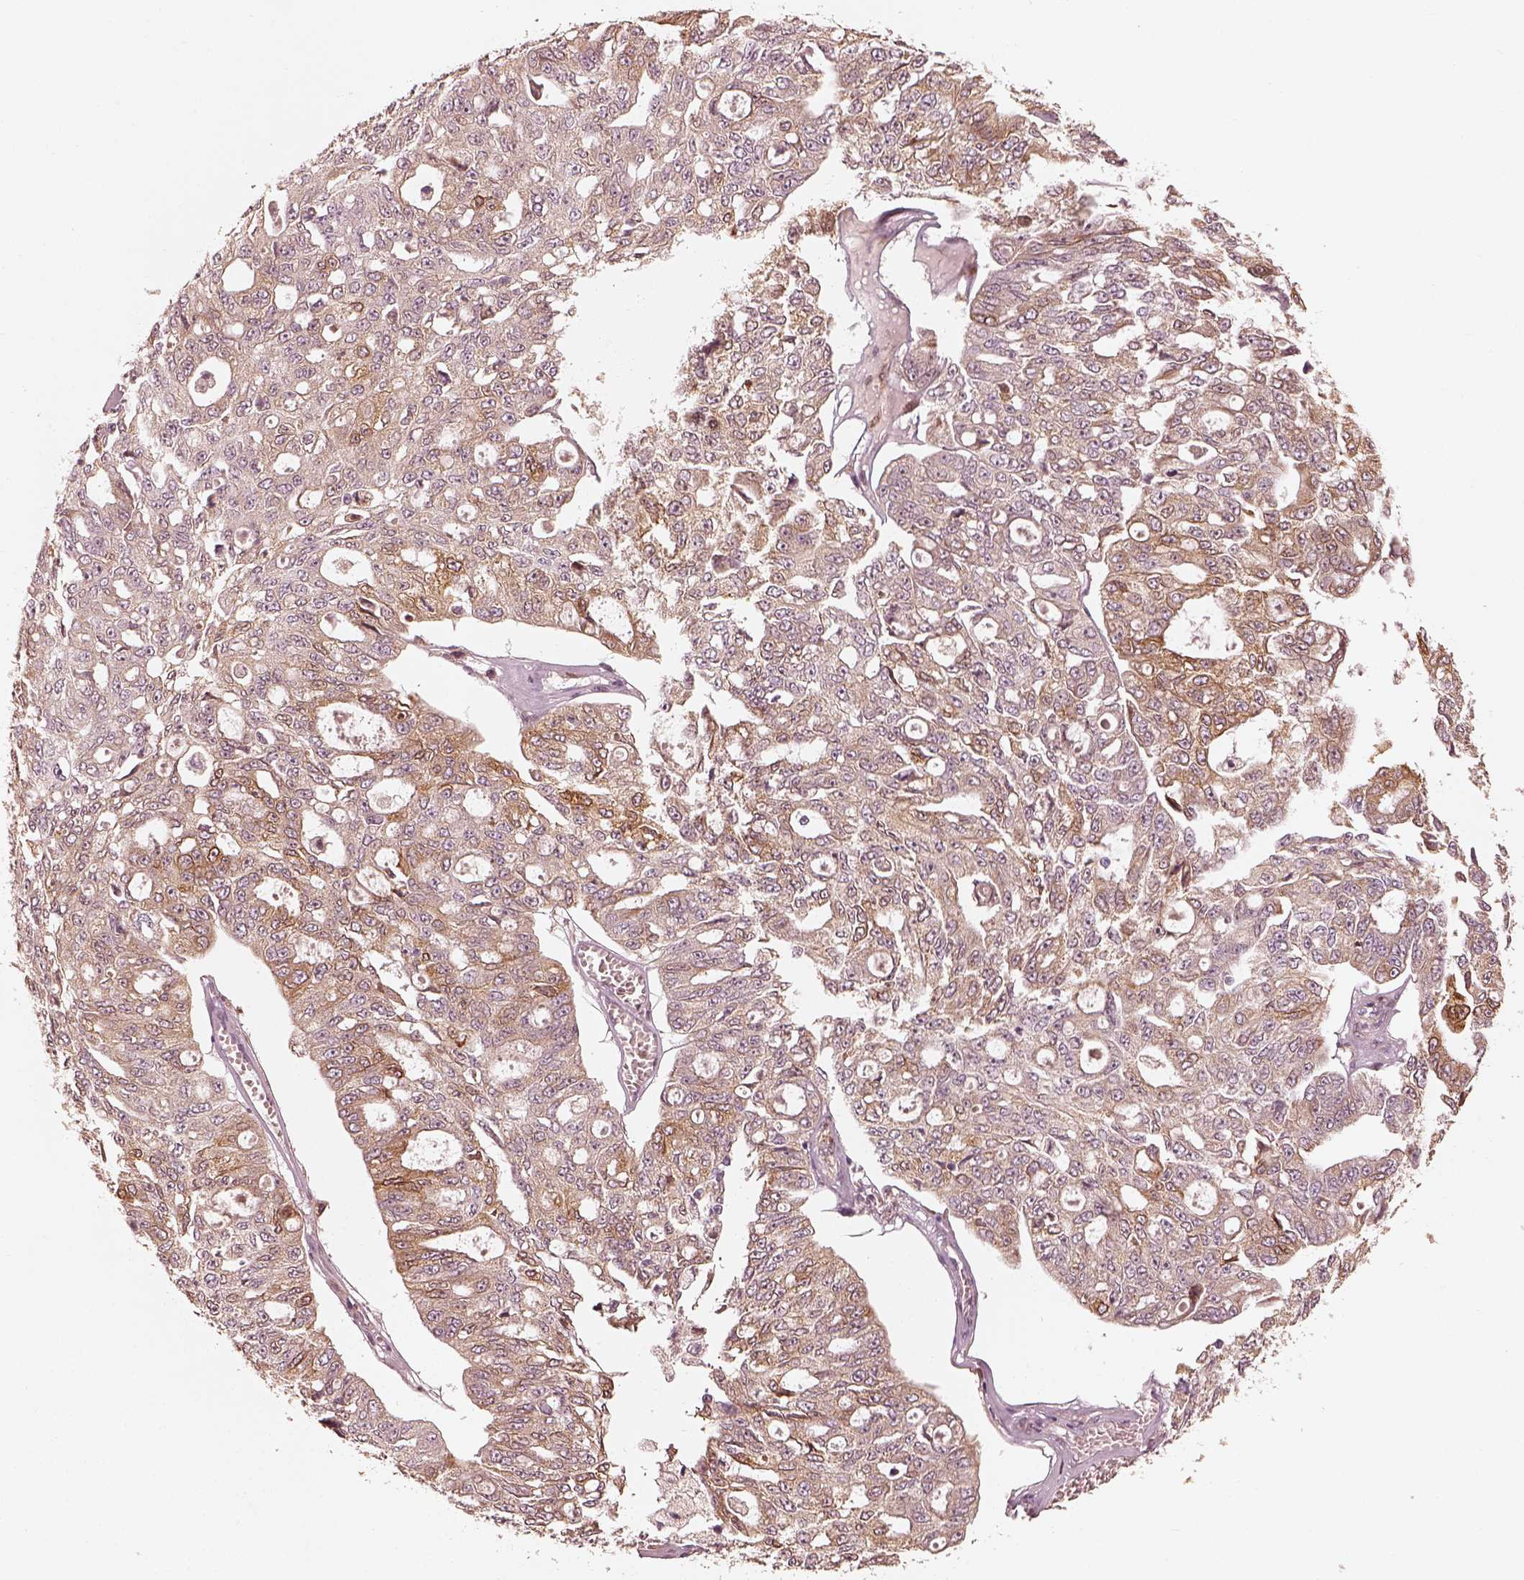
{"staining": {"intensity": "moderate", "quantity": ">75%", "location": "cytoplasmic/membranous"}, "tissue": "ovarian cancer", "cell_type": "Tumor cells", "image_type": "cancer", "snomed": [{"axis": "morphology", "description": "Carcinoma, endometroid"}, {"axis": "topography", "description": "Ovary"}], "caption": "Immunohistochemistry (IHC) histopathology image of neoplastic tissue: ovarian endometroid carcinoma stained using immunohistochemistry (IHC) demonstrates medium levels of moderate protein expression localized specifically in the cytoplasmic/membranous of tumor cells, appearing as a cytoplasmic/membranous brown color.", "gene": "WLS", "patient": {"sex": "female", "age": 65}}